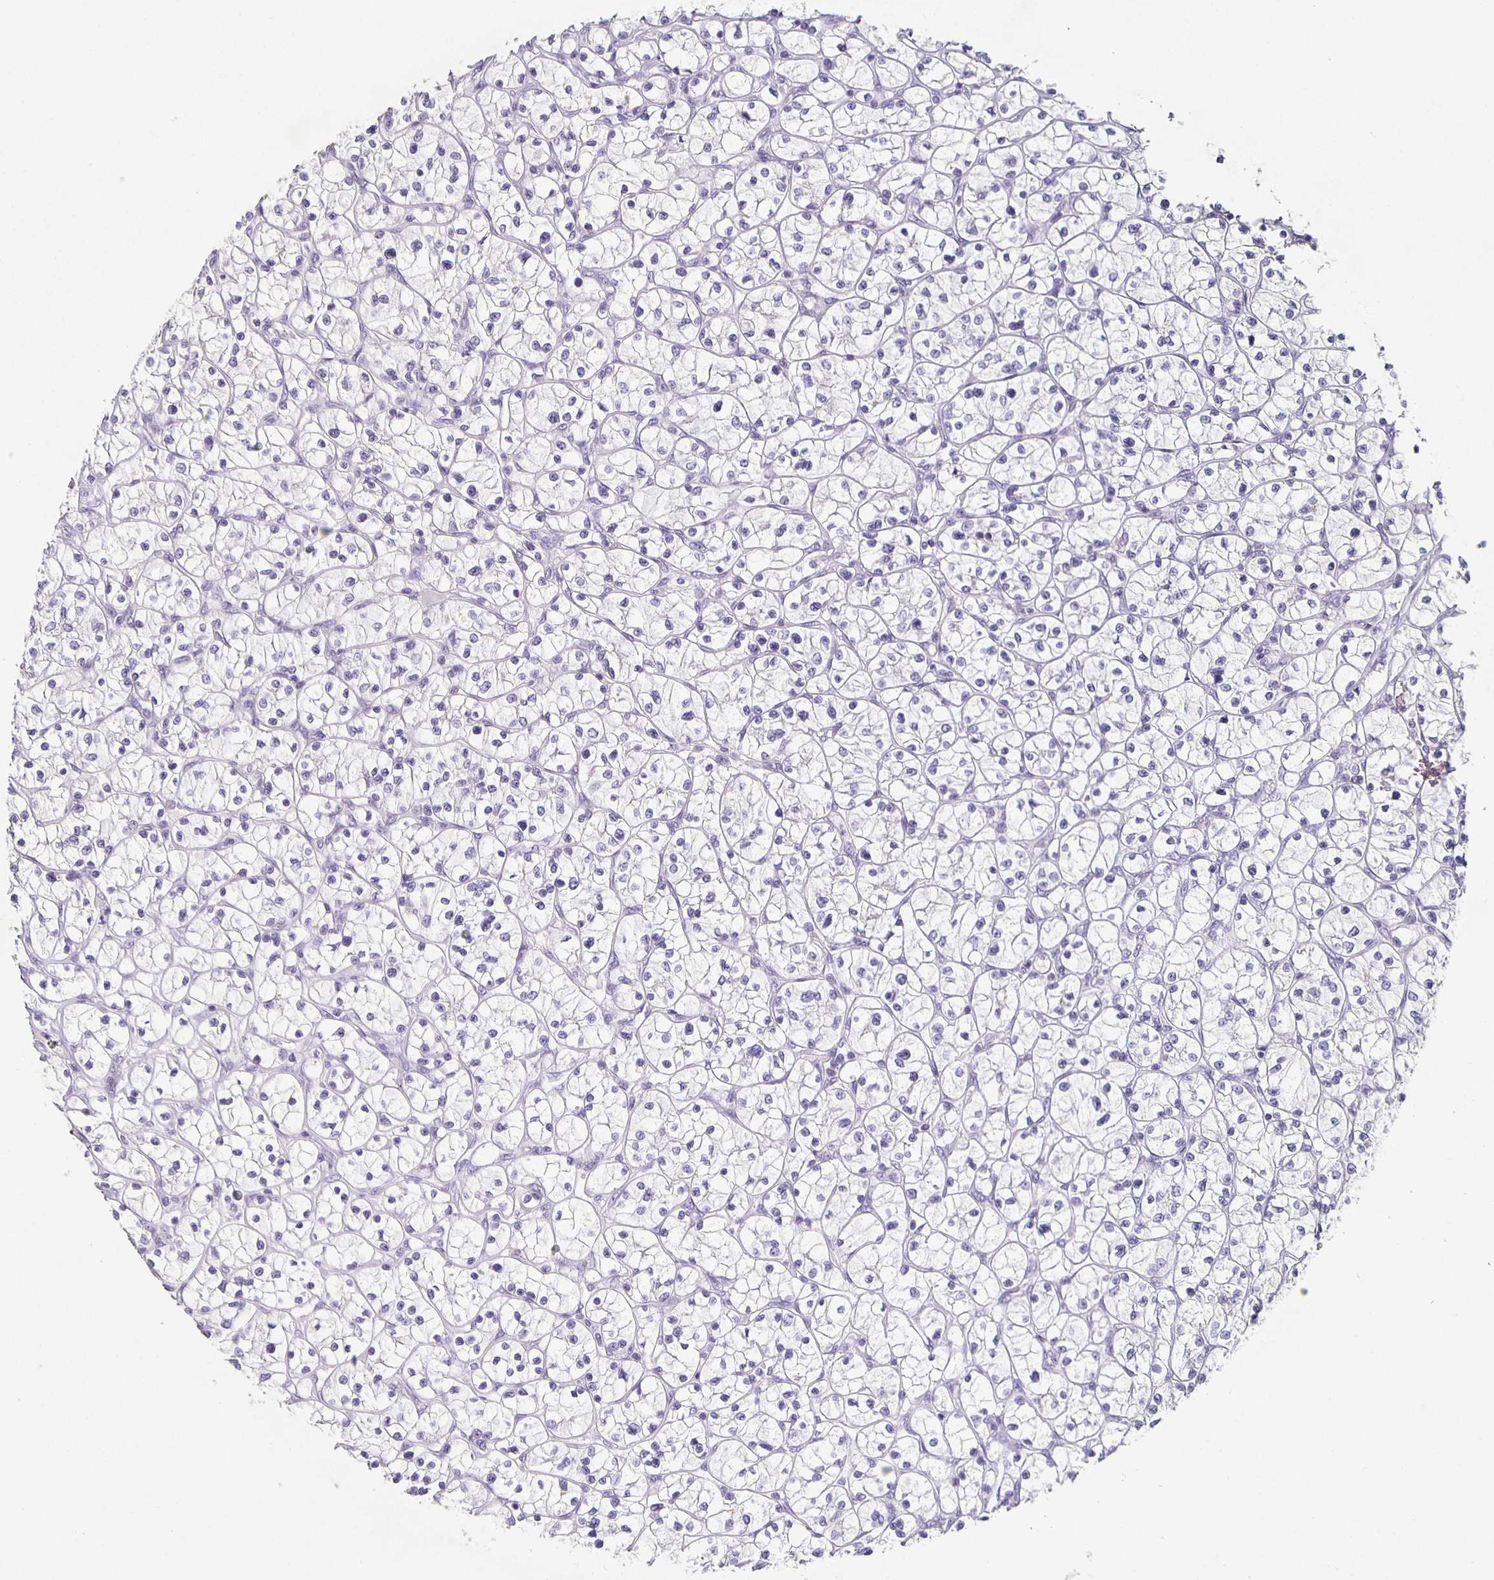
{"staining": {"intensity": "negative", "quantity": "none", "location": "none"}, "tissue": "renal cancer", "cell_type": "Tumor cells", "image_type": "cancer", "snomed": [{"axis": "morphology", "description": "Adenocarcinoma, NOS"}, {"axis": "topography", "description": "Kidney"}], "caption": "Human renal cancer stained for a protein using immunohistochemistry (IHC) reveals no positivity in tumor cells.", "gene": "CARNS1", "patient": {"sex": "female", "age": 64}}